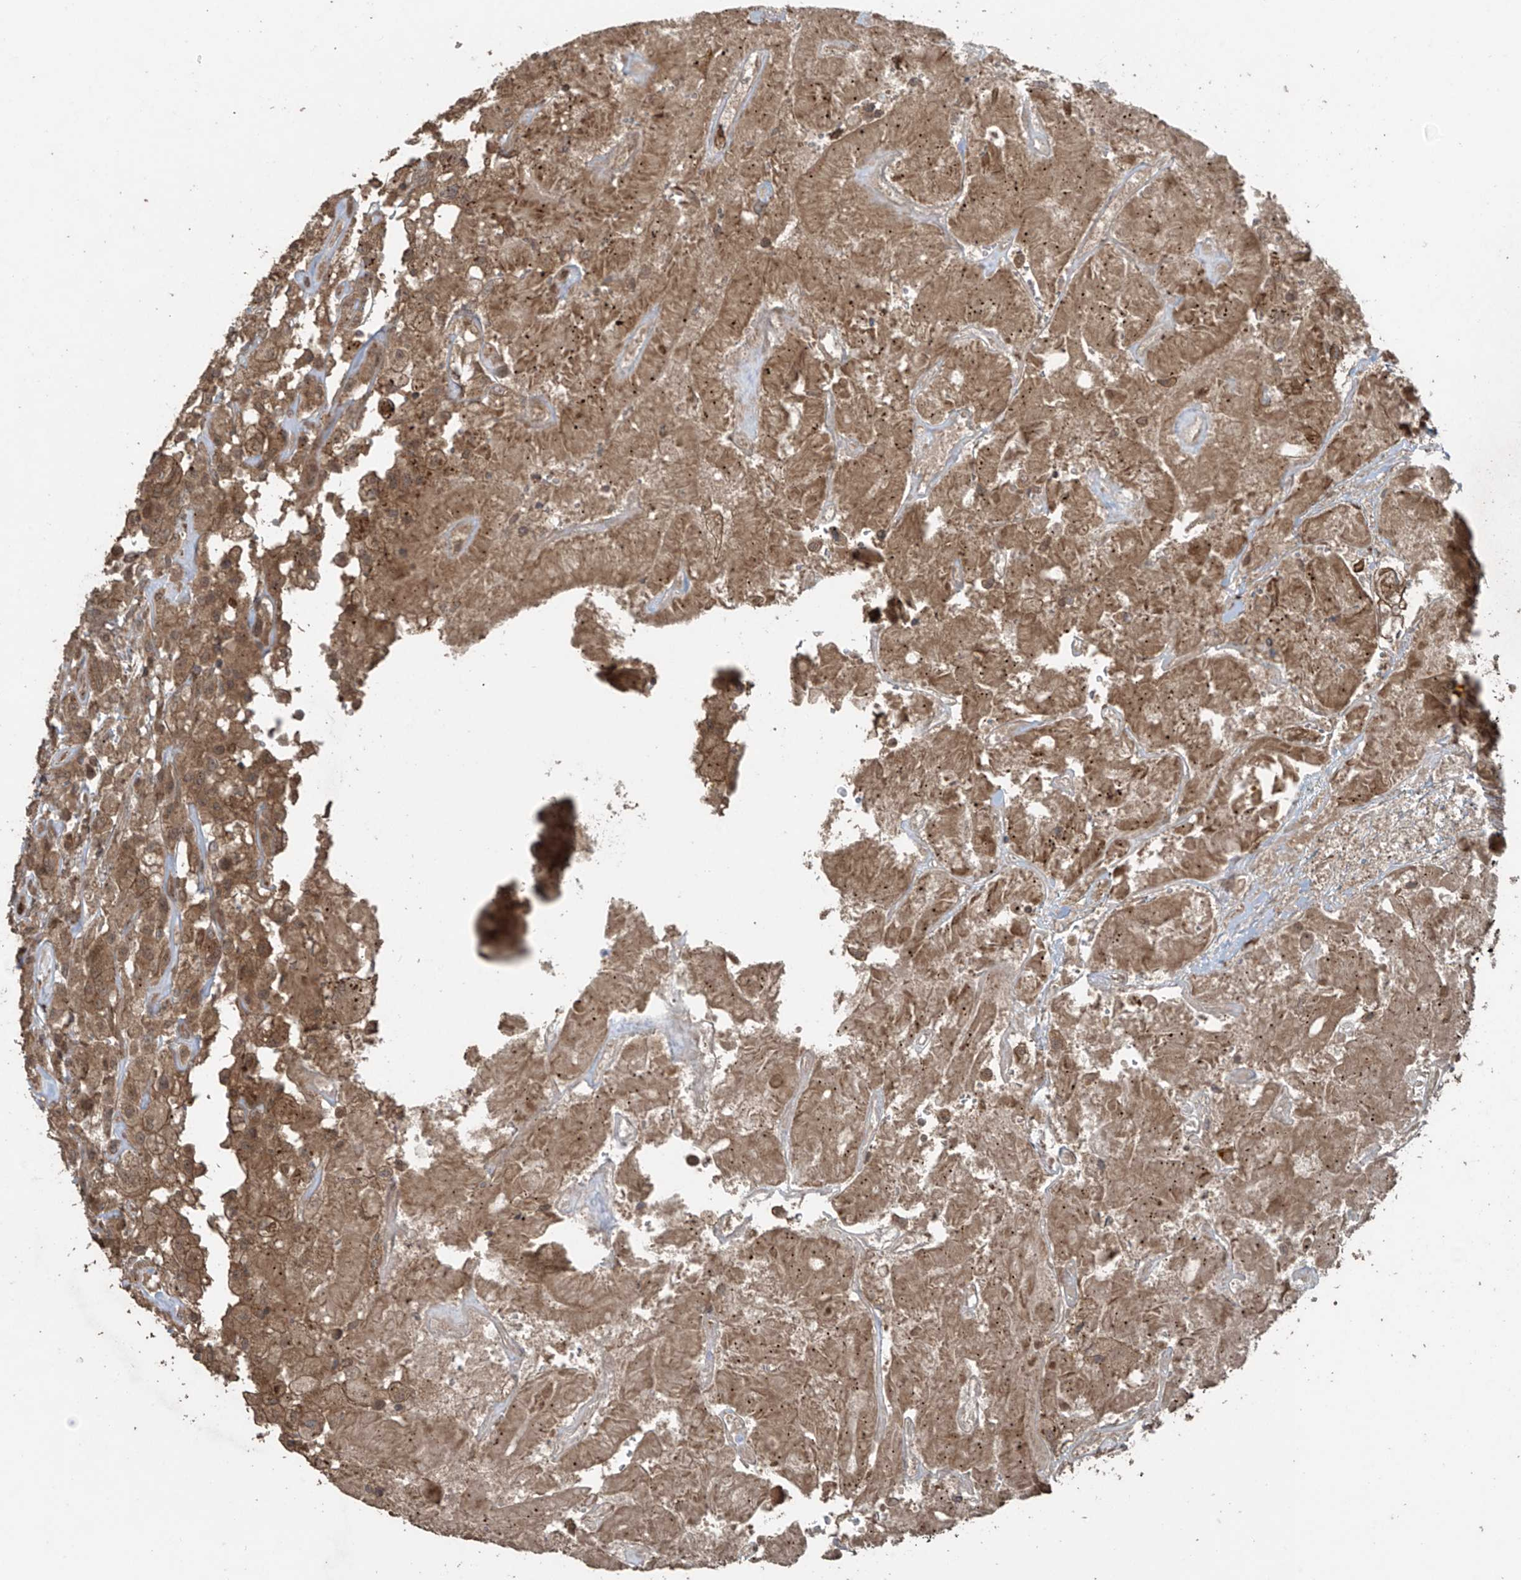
{"staining": {"intensity": "moderate", "quantity": ">75%", "location": "cytoplasmic/membranous"}, "tissue": "thyroid cancer", "cell_type": "Tumor cells", "image_type": "cancer", "snomed": [{"axis": "morphology", "description": "Papillary adenocarcinoma, NOS"}, {"axis": "topography", "description": "Thyroid gland"}], "caption": "Thyroid papillary adenocarcinoma tissue demonstrates moderate cytoplasmic/membranous expression in approximately >75% of tumor cells, visualized by immunohistochemistry.", "gene": "PGPEP1", "patient": {"sex": "female", "age": 59}}